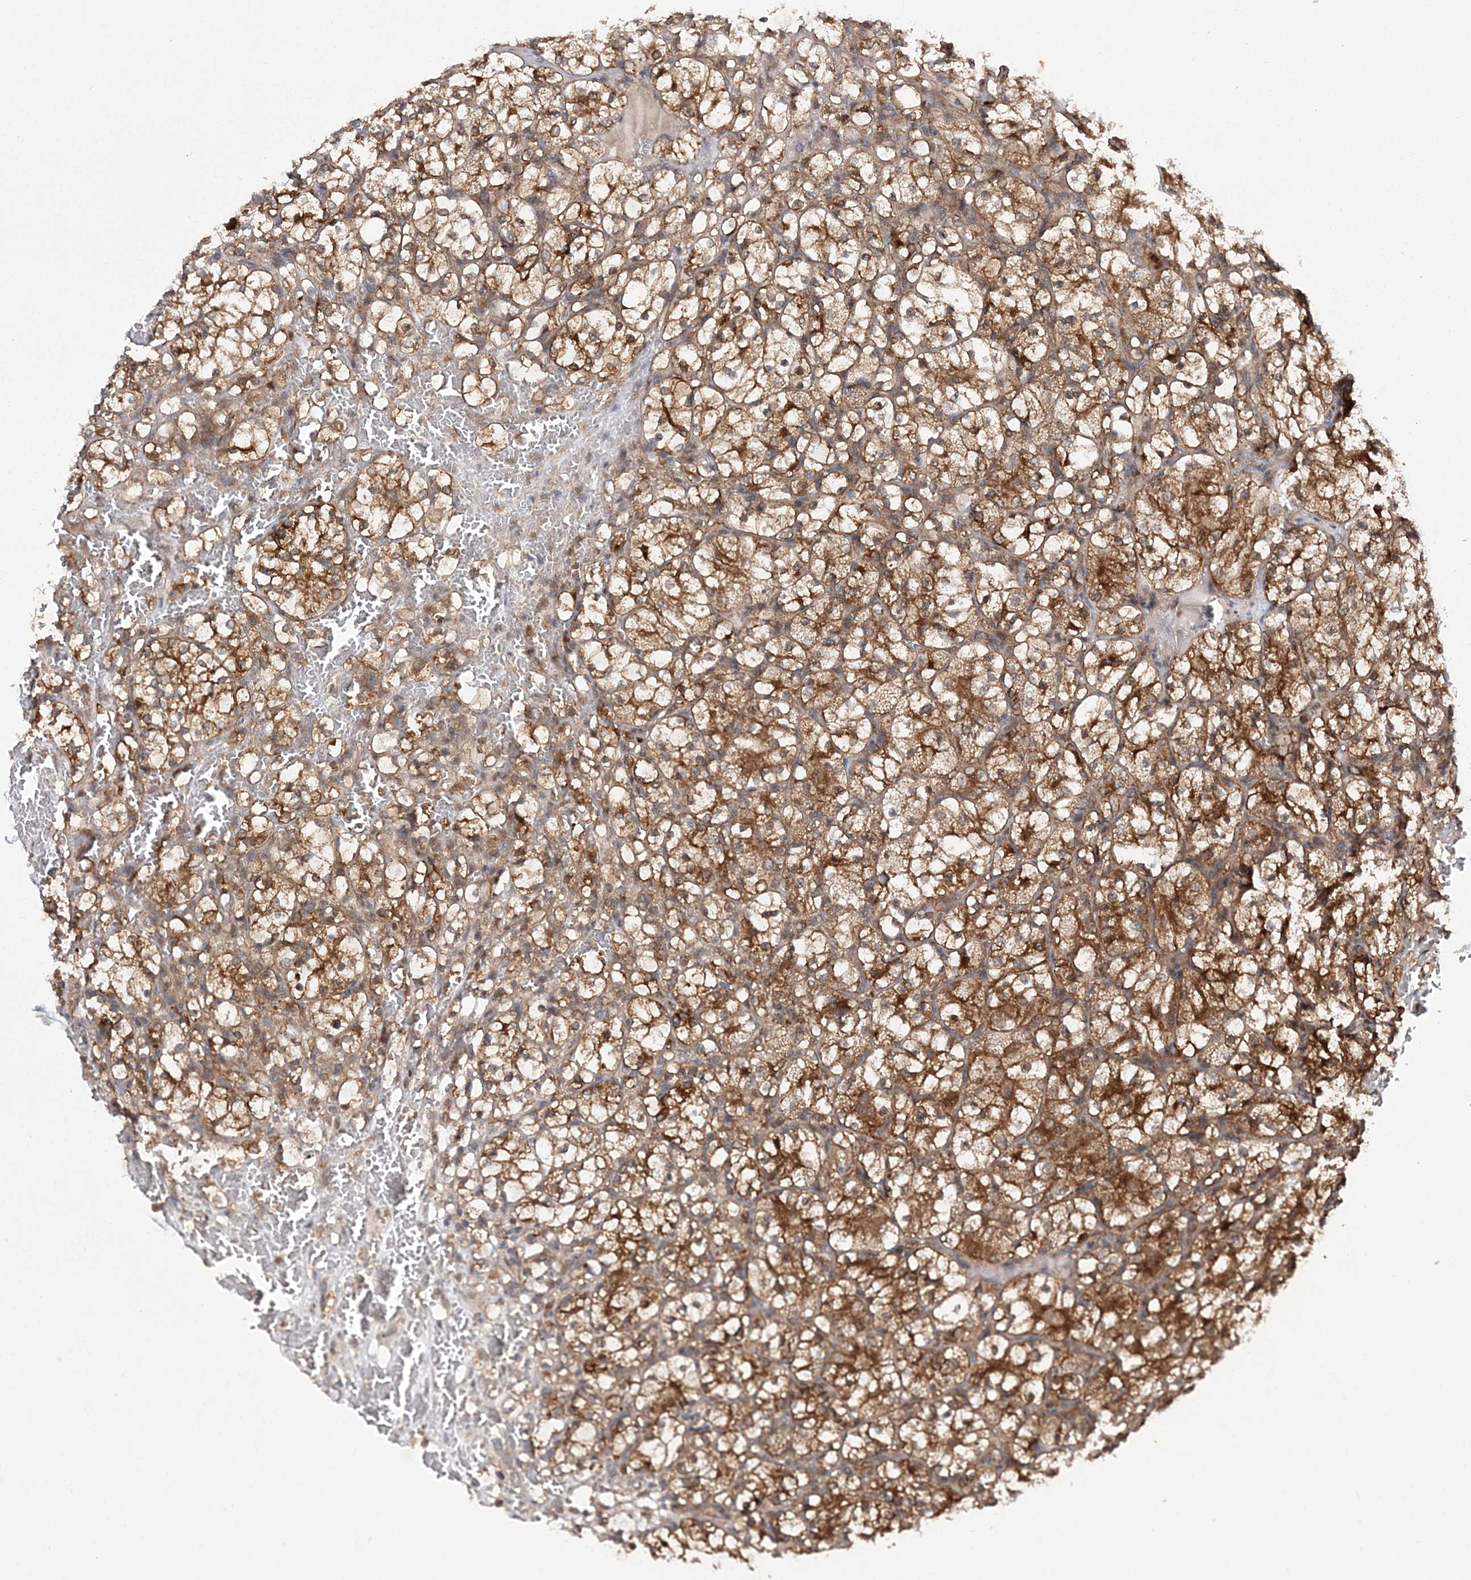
{"staining": {"intensity": "moderate", "quantity": ">75%", "location": "cytoplasmic/membranous"}, "tissue": "renal cancer", "cell_type": "Tumor cells", "image_type": "cancer", "snomed": [{"axis": "morphology", "description": "Adenocarcinoma, NOS"}, {"axis": "topography", "description": "Kidney"}], "caption": "Moderate cytoplasmic/membranous staining for a protein is present in approximately >75% of tumor cells of adenocarcinoma (renal) using immunohistochemistry (IHC).", "gene": "NIF3L1", "patient": {"sex": "female", "age": 69}}